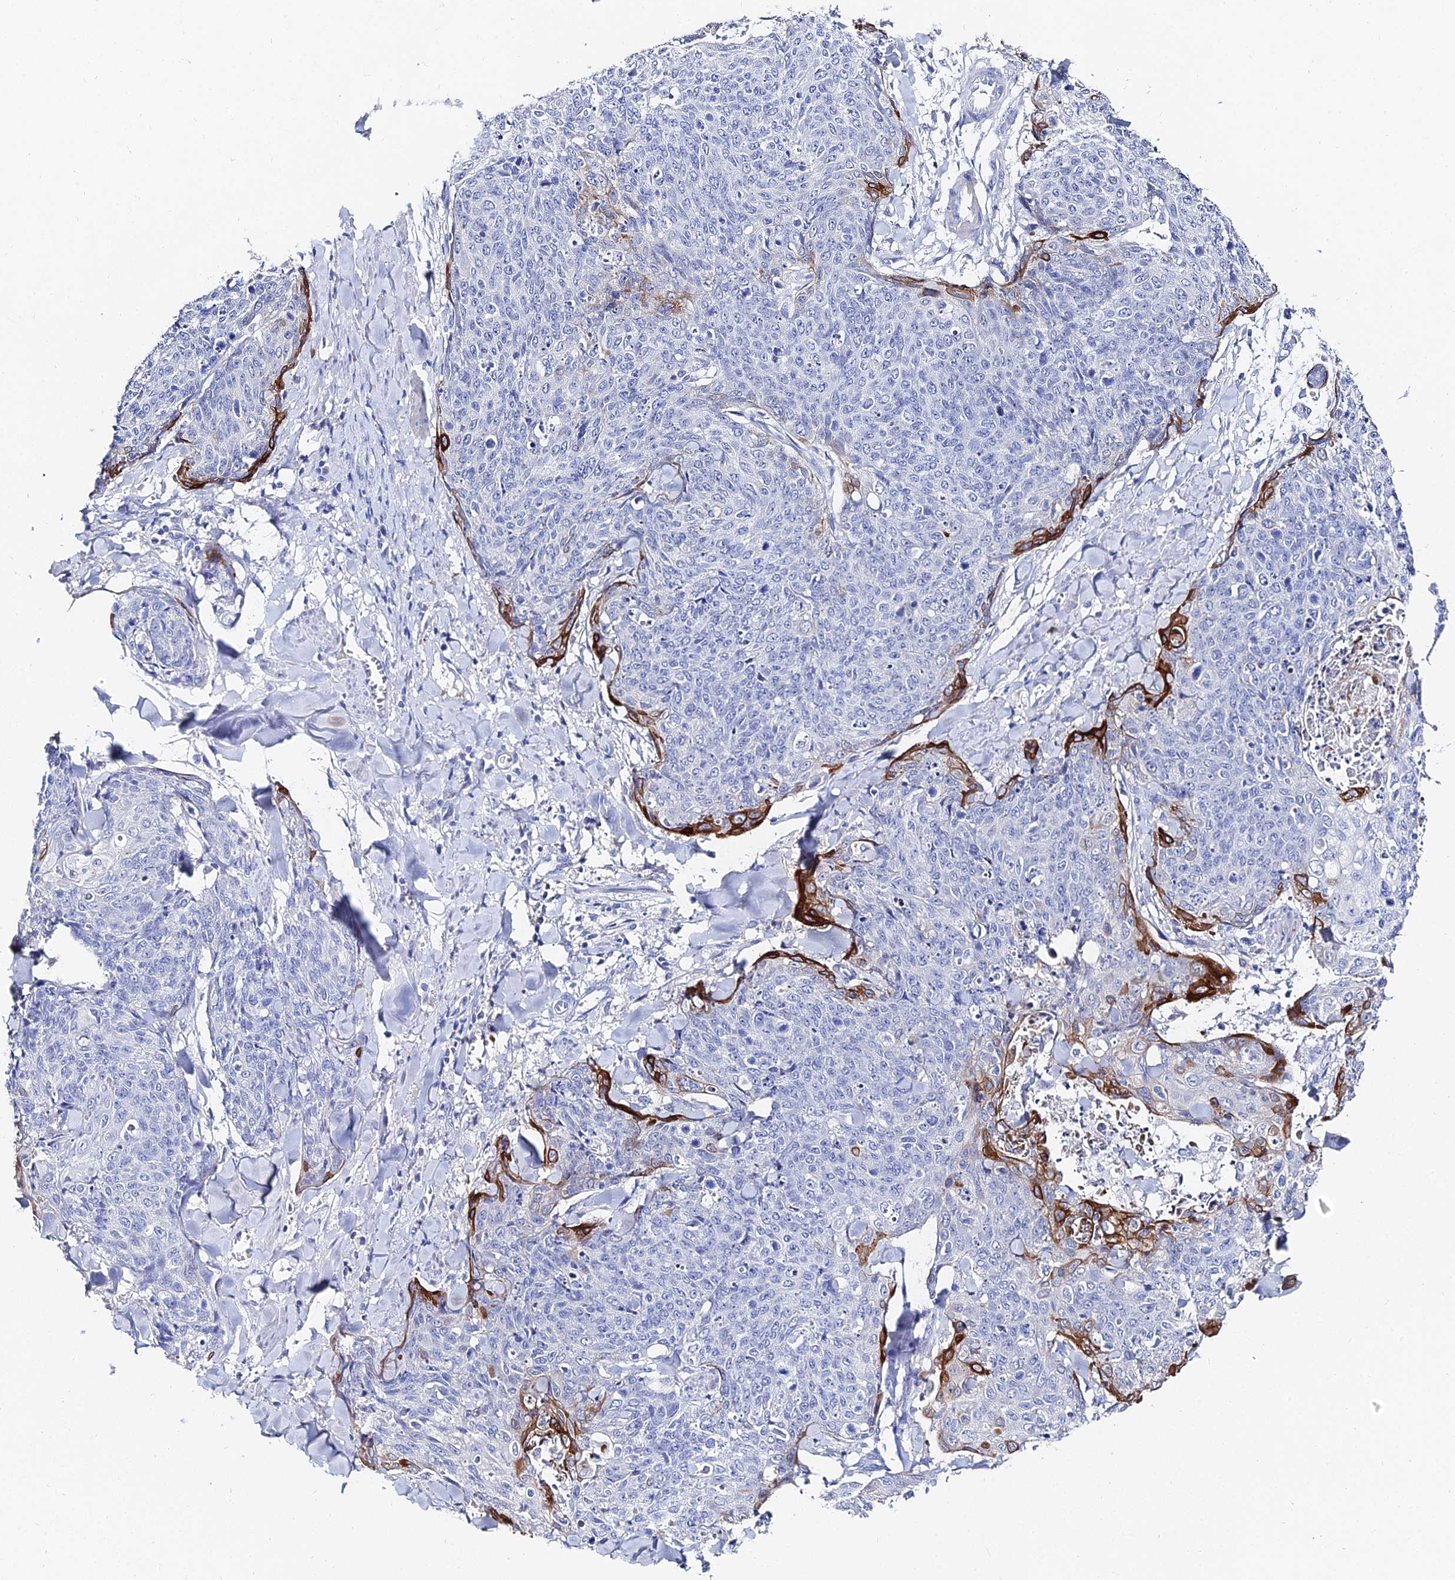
{"staining": {"intensity": "strong", "quantity": "<25%", "location": "cytoplasmic/membranous"}, "tissue": "skin cancer", "cell_type": "Tumor cells", "image_type": "cancer", "snomed": [{"axis": "morphology", "description": "Squamous cell carcinoma, NOS"}, {"axis": "topography", "description": "Skin"}, {"axis": "topography", "description": "Vulva"}], "caption": "Protein staining of skin squamous cell carcinoma tissue reveals strong cytoplasmic/membranous positivity in about <25% of tumor cells.", "gene": "KRT17", "patient": {"sex": "female", "age": 85}}